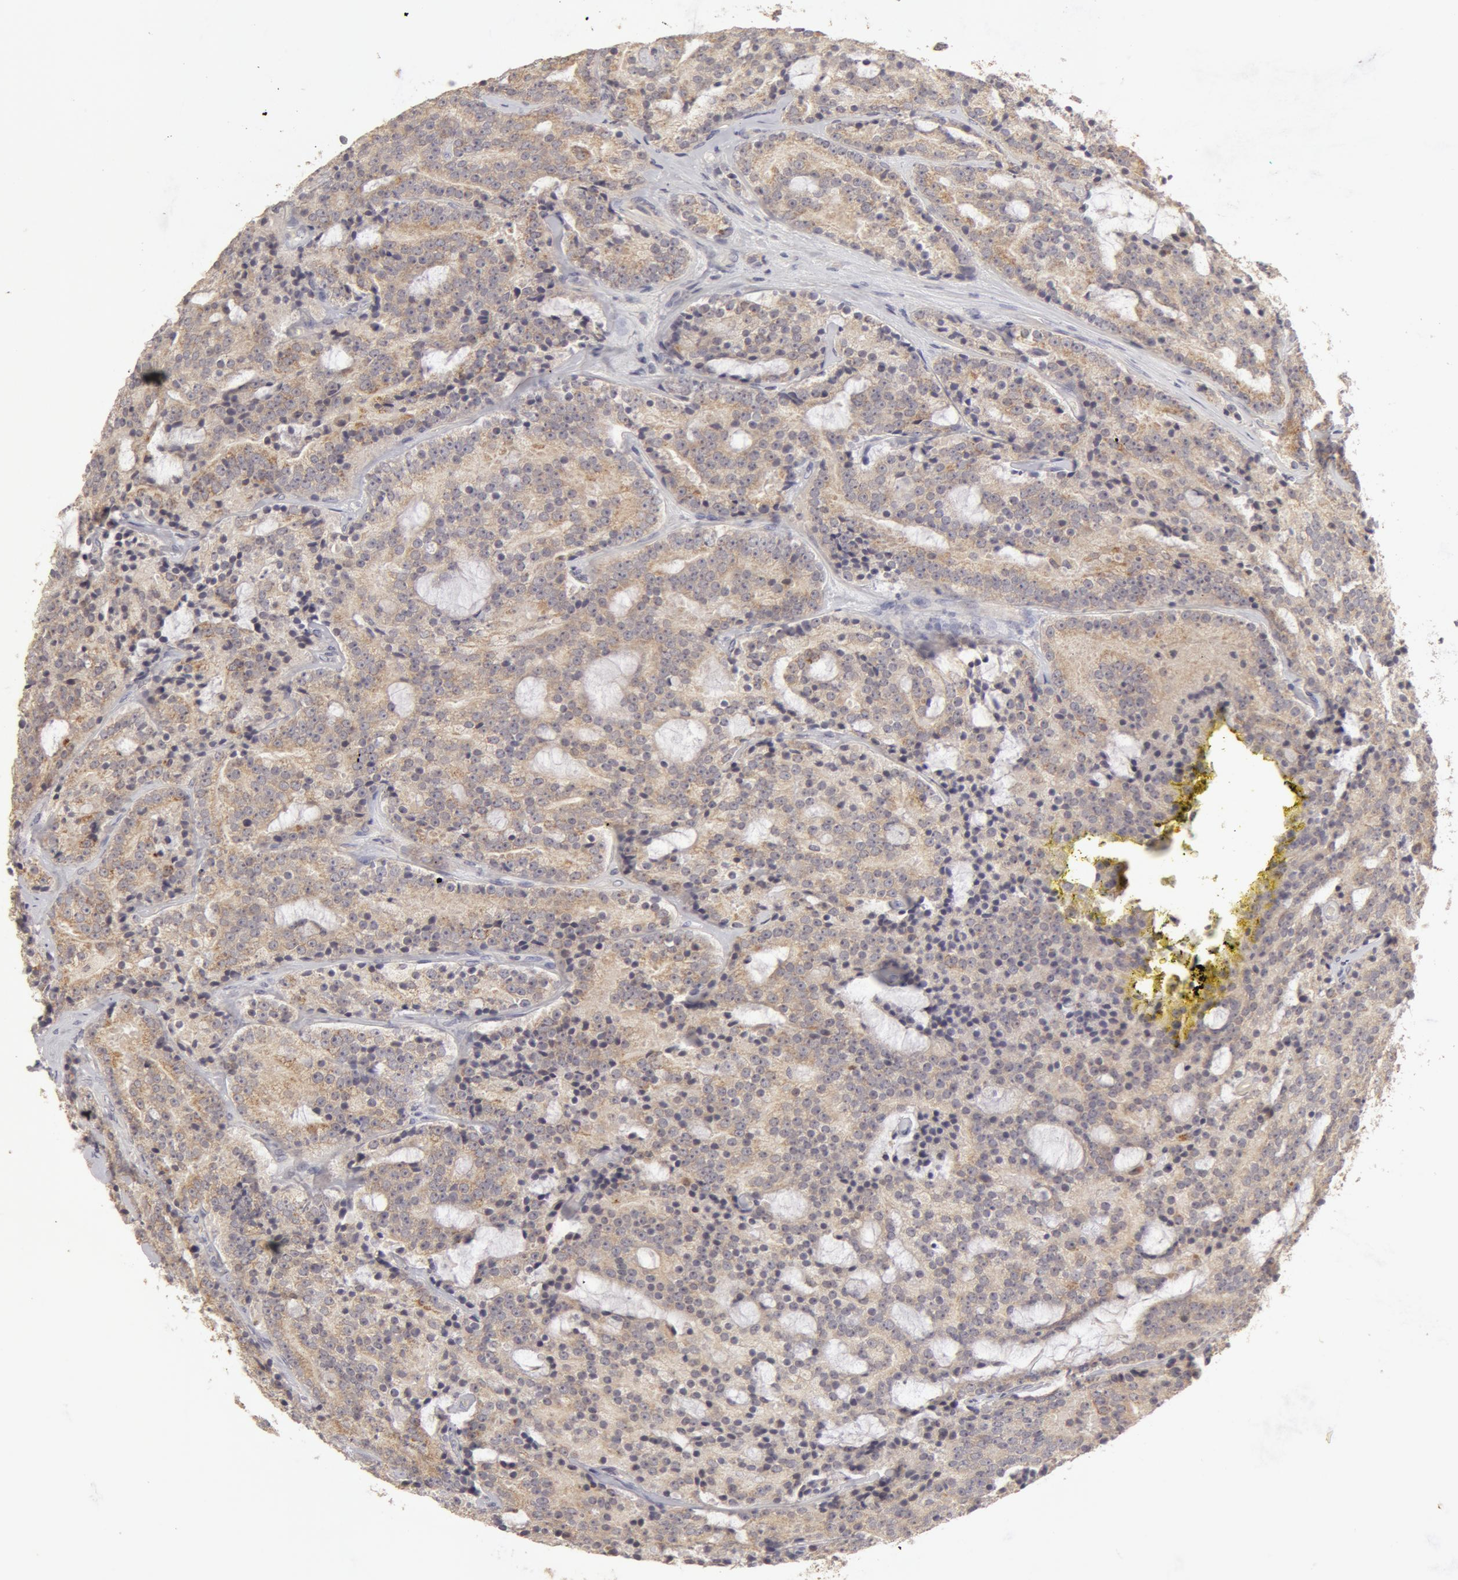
{"staining": {"intensity": "negative", "quantity": "none", "location": "none"}, "tissue": "prostate cancer", "cell_type": "Tumor cells", "image_type": "cancer", "snomed": [{"axis": "morphology", "description": "Adenocarcinoma, Medium grade"}, {"axis": "topography", "description": "Prostate"}], "caption": "High magnification brightfield microscopy of prostate medium-grade adenocarcinoma stained with DAB (brown) and counterstained with hematoxylin (blue): tumor cells show no significant staining.", "gene": "ADPRH", "patient": {"sex": "male", "age": 65}}